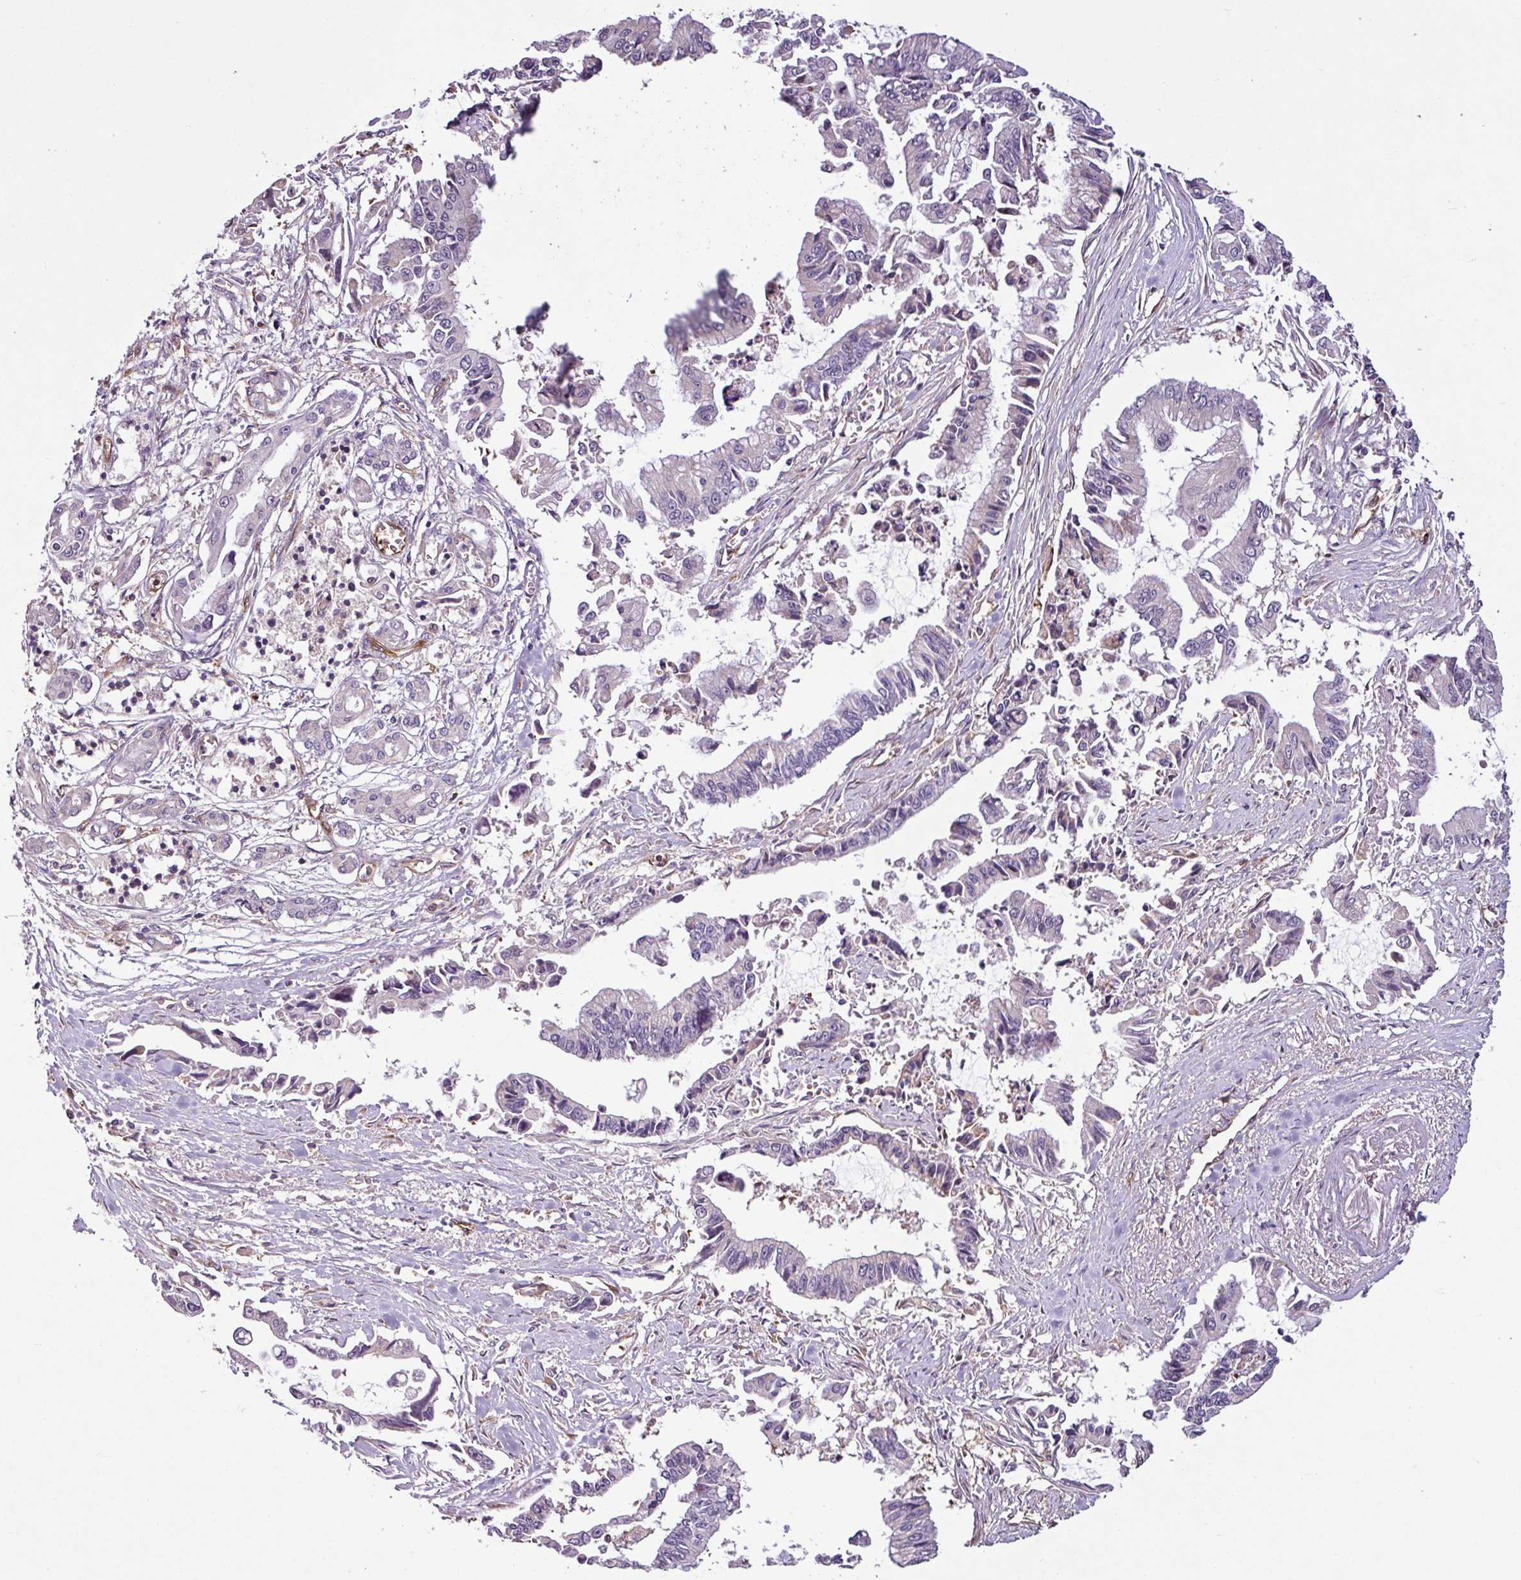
{"staining": {"intensity": "negative", "quantity": "none", "location": "none"}, "tissue": "pancreatic cancer", "cell_type": "Tumor cells", "image_type": "cancer", "snomed": [{"axis": "morphology", "description": "Adenocarcinoma, NOS"}, {"axis": "topography", "description": "Pancreas"}], "caption": "This is an immunohistochemistry histopathology image of adenocarcinoma (pancreatic). There is no positivity in tumor cells.", "gene": "ZNF106", "patient": {"sex": "male", "age": 84}}